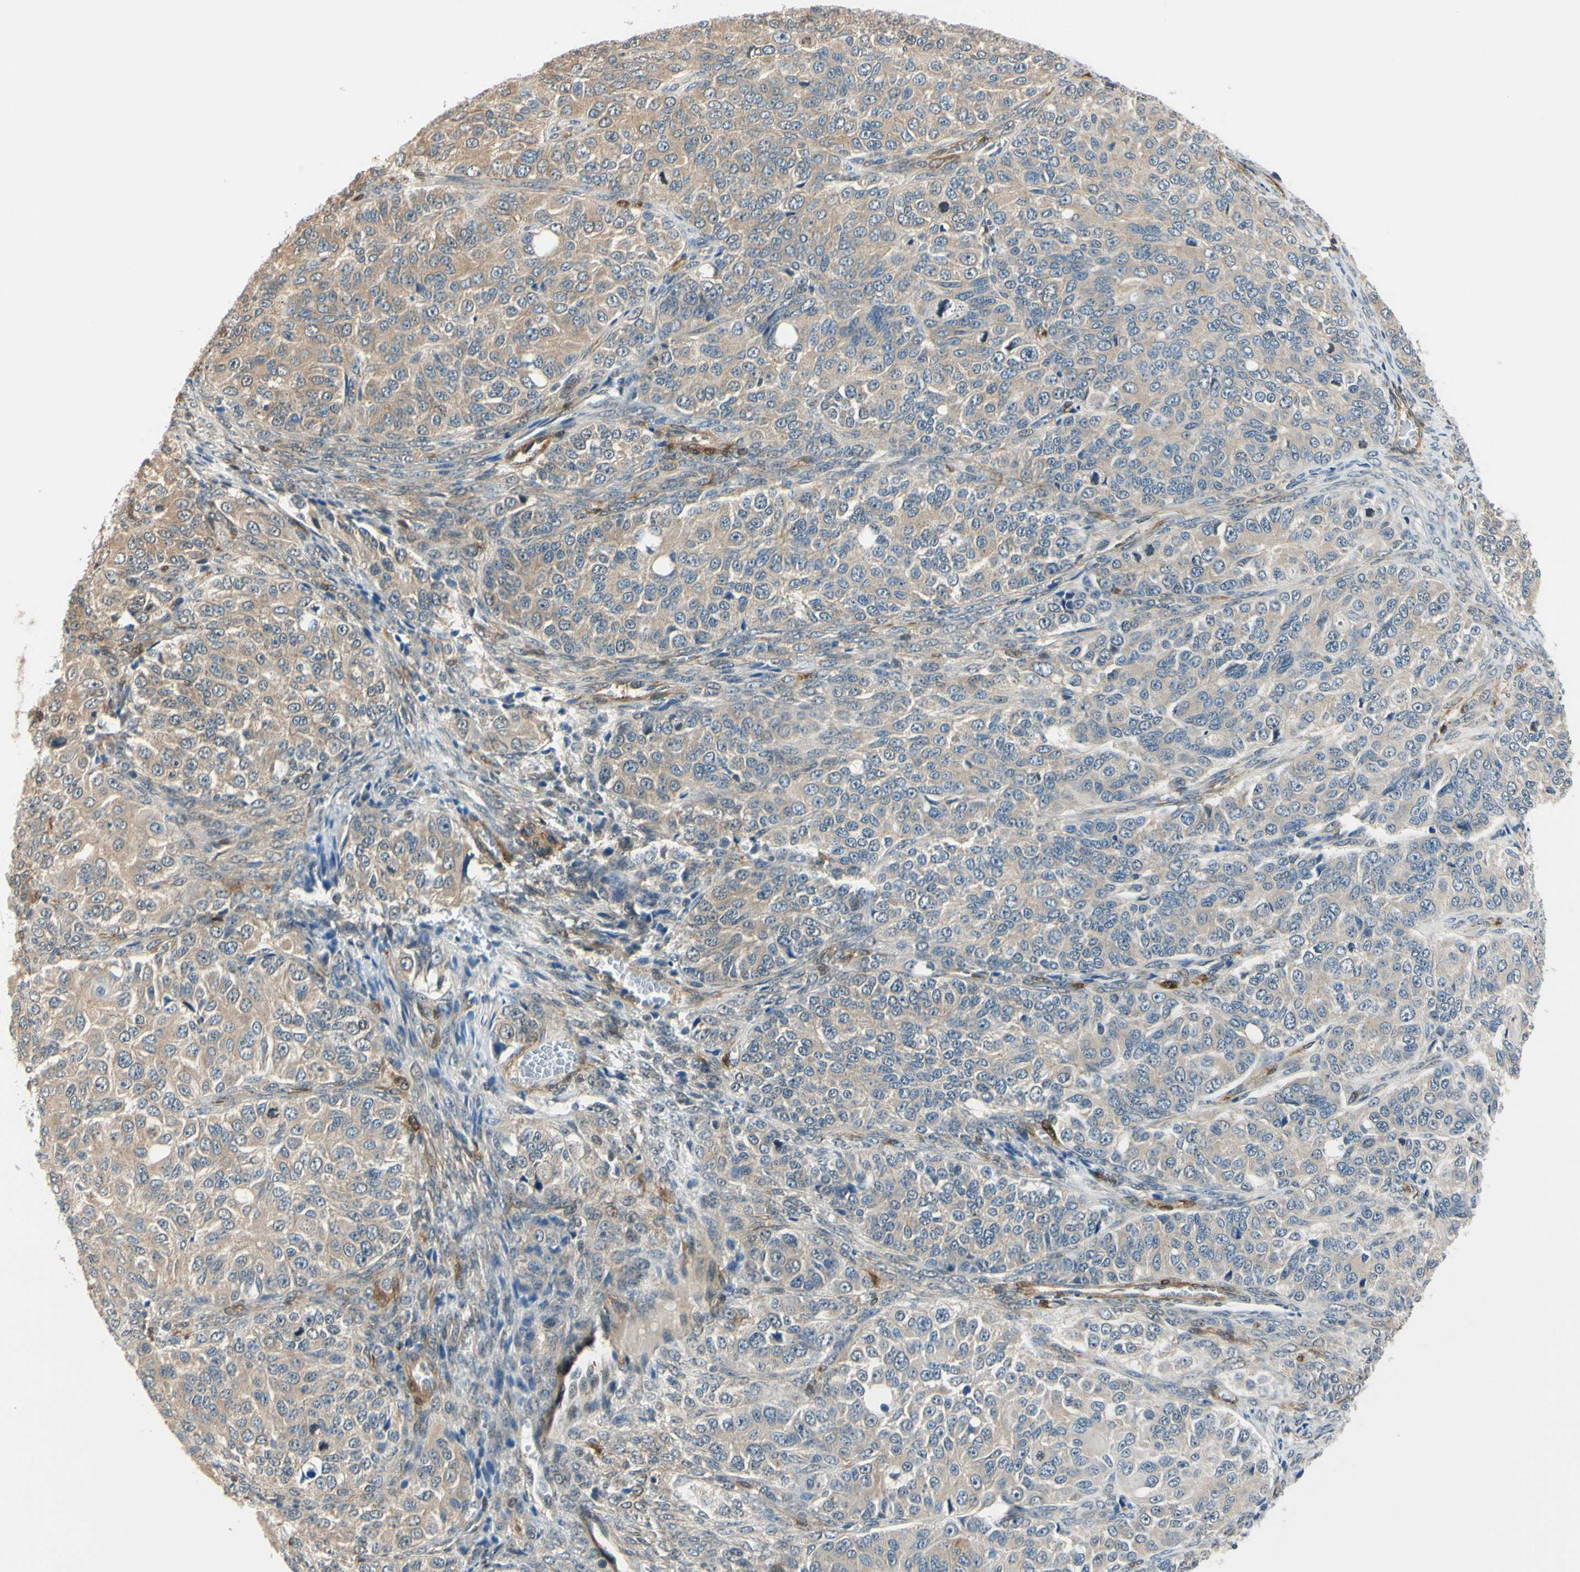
{"staining": {"intensity": "weak", "quantity": ">75%", "location": "cytoplasmic/membranous"}, "tissue": "ovarian cancer", "cell_type": "Tumor cells", "image_type": "cancer", "snomed": [{"axis": "morphology", "description": "Carcinoma, endometroid"}, {"axis": "topography", "description": "Ovary"}], "caption": "This micrograph displays immunohistochemistry staining of human endometroid carcinoma (ovarian), with low weak cytoplasmic/membranous staining in approximately >75% of tumor cells.", "gene": "RASGRF1", "patient": {"sex": "female", "age": 51}}